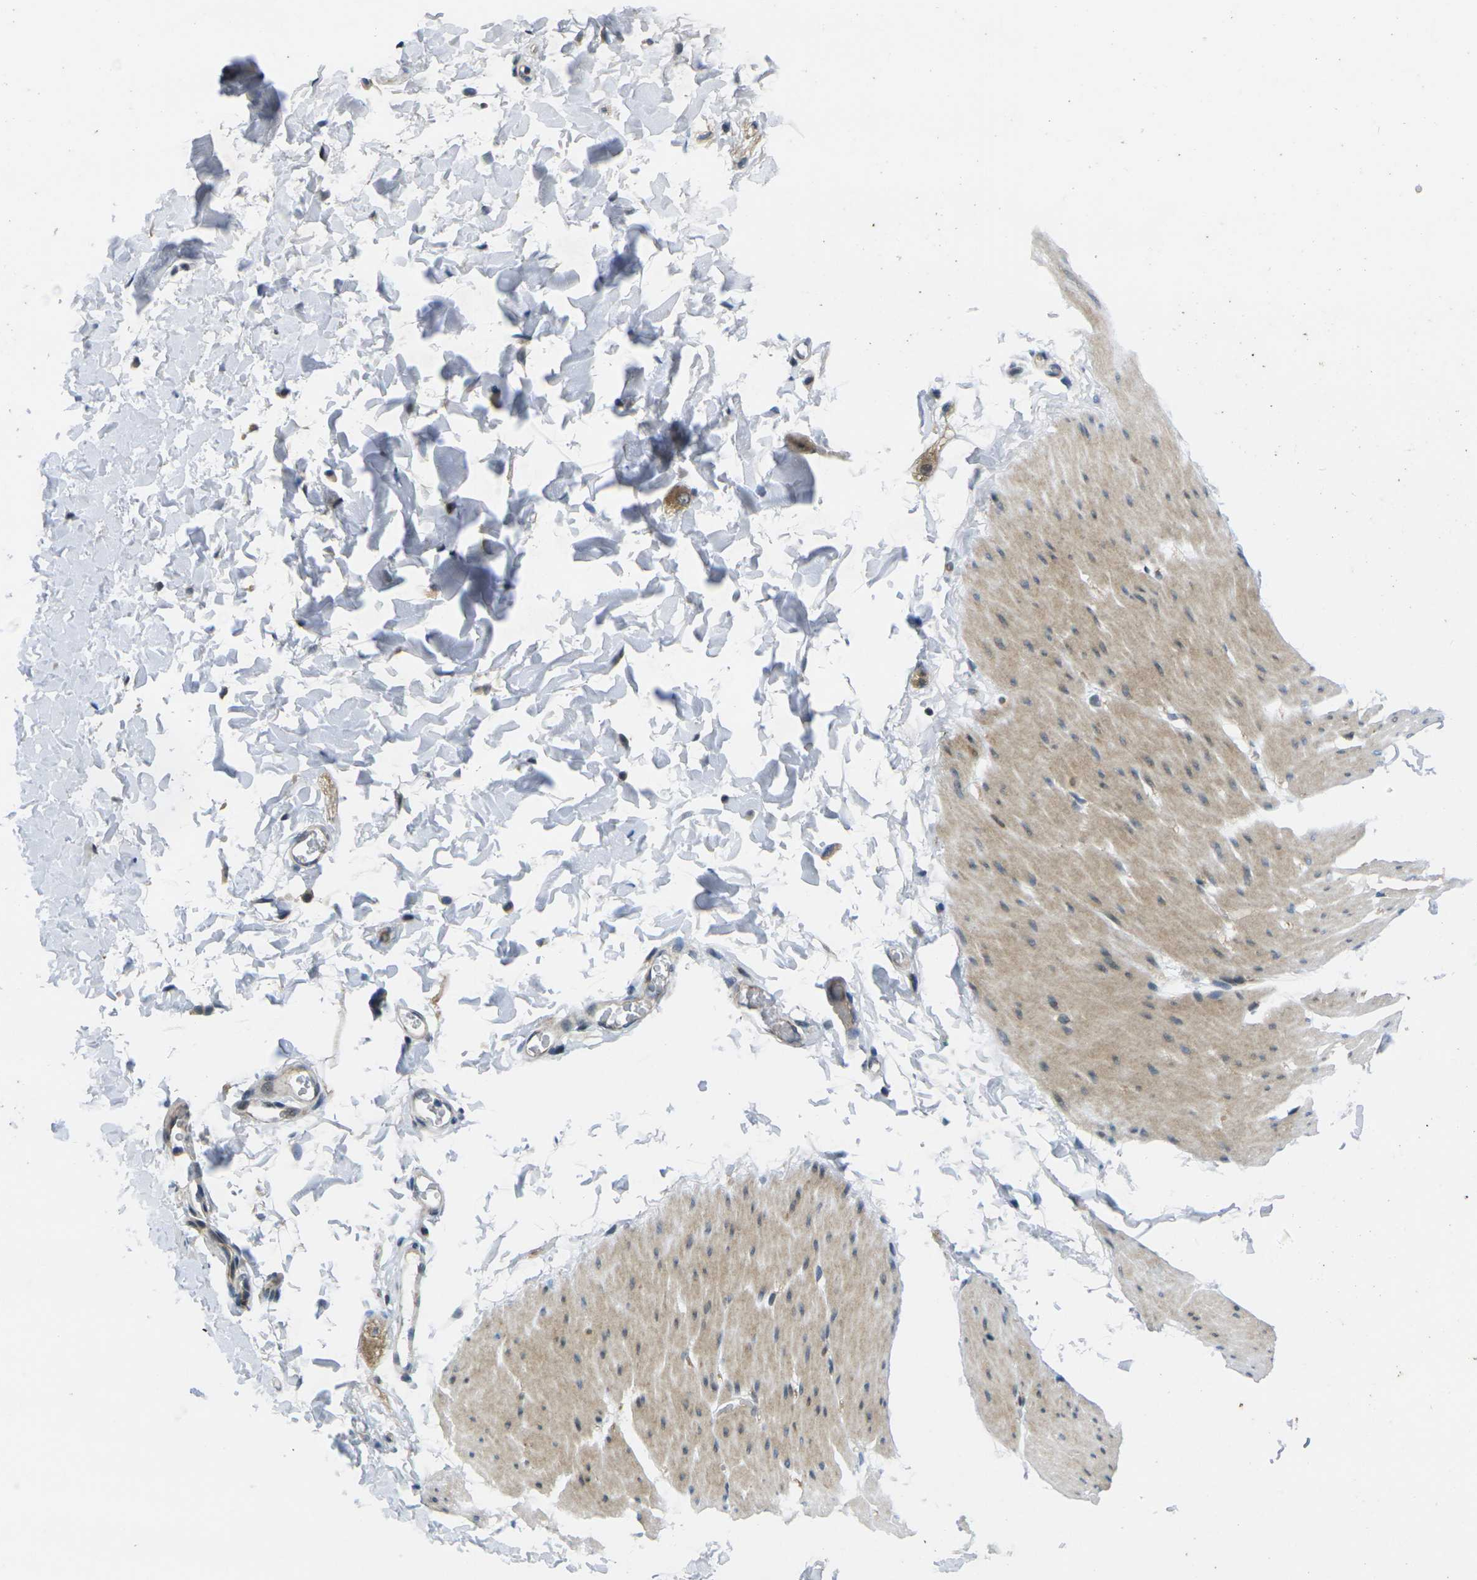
{"staining": {"intensity": "weak", "quantity": "25%-75%", "location": "cytoplasmic/membranous"}, "tissue": "smooth muscle", "cell_type": "Smooth muscle cells", "image_type": "normal", "snomed": [{"axis": "morphology", "description": "Normal tissue, NOS"}, {"axis": "topography", "description": "Smooth muscle"}, {"axis": "topography", "description": "Colon"}], "caption": "Brown immunohistochemical staining in unremarkable human smooth muscle reveals weak cytoplasmic/membranous staining in about 25%-75% of smooth muscle cells.", "gene": "ROBO2", "patient": {"sex": "male", "age": 67}}